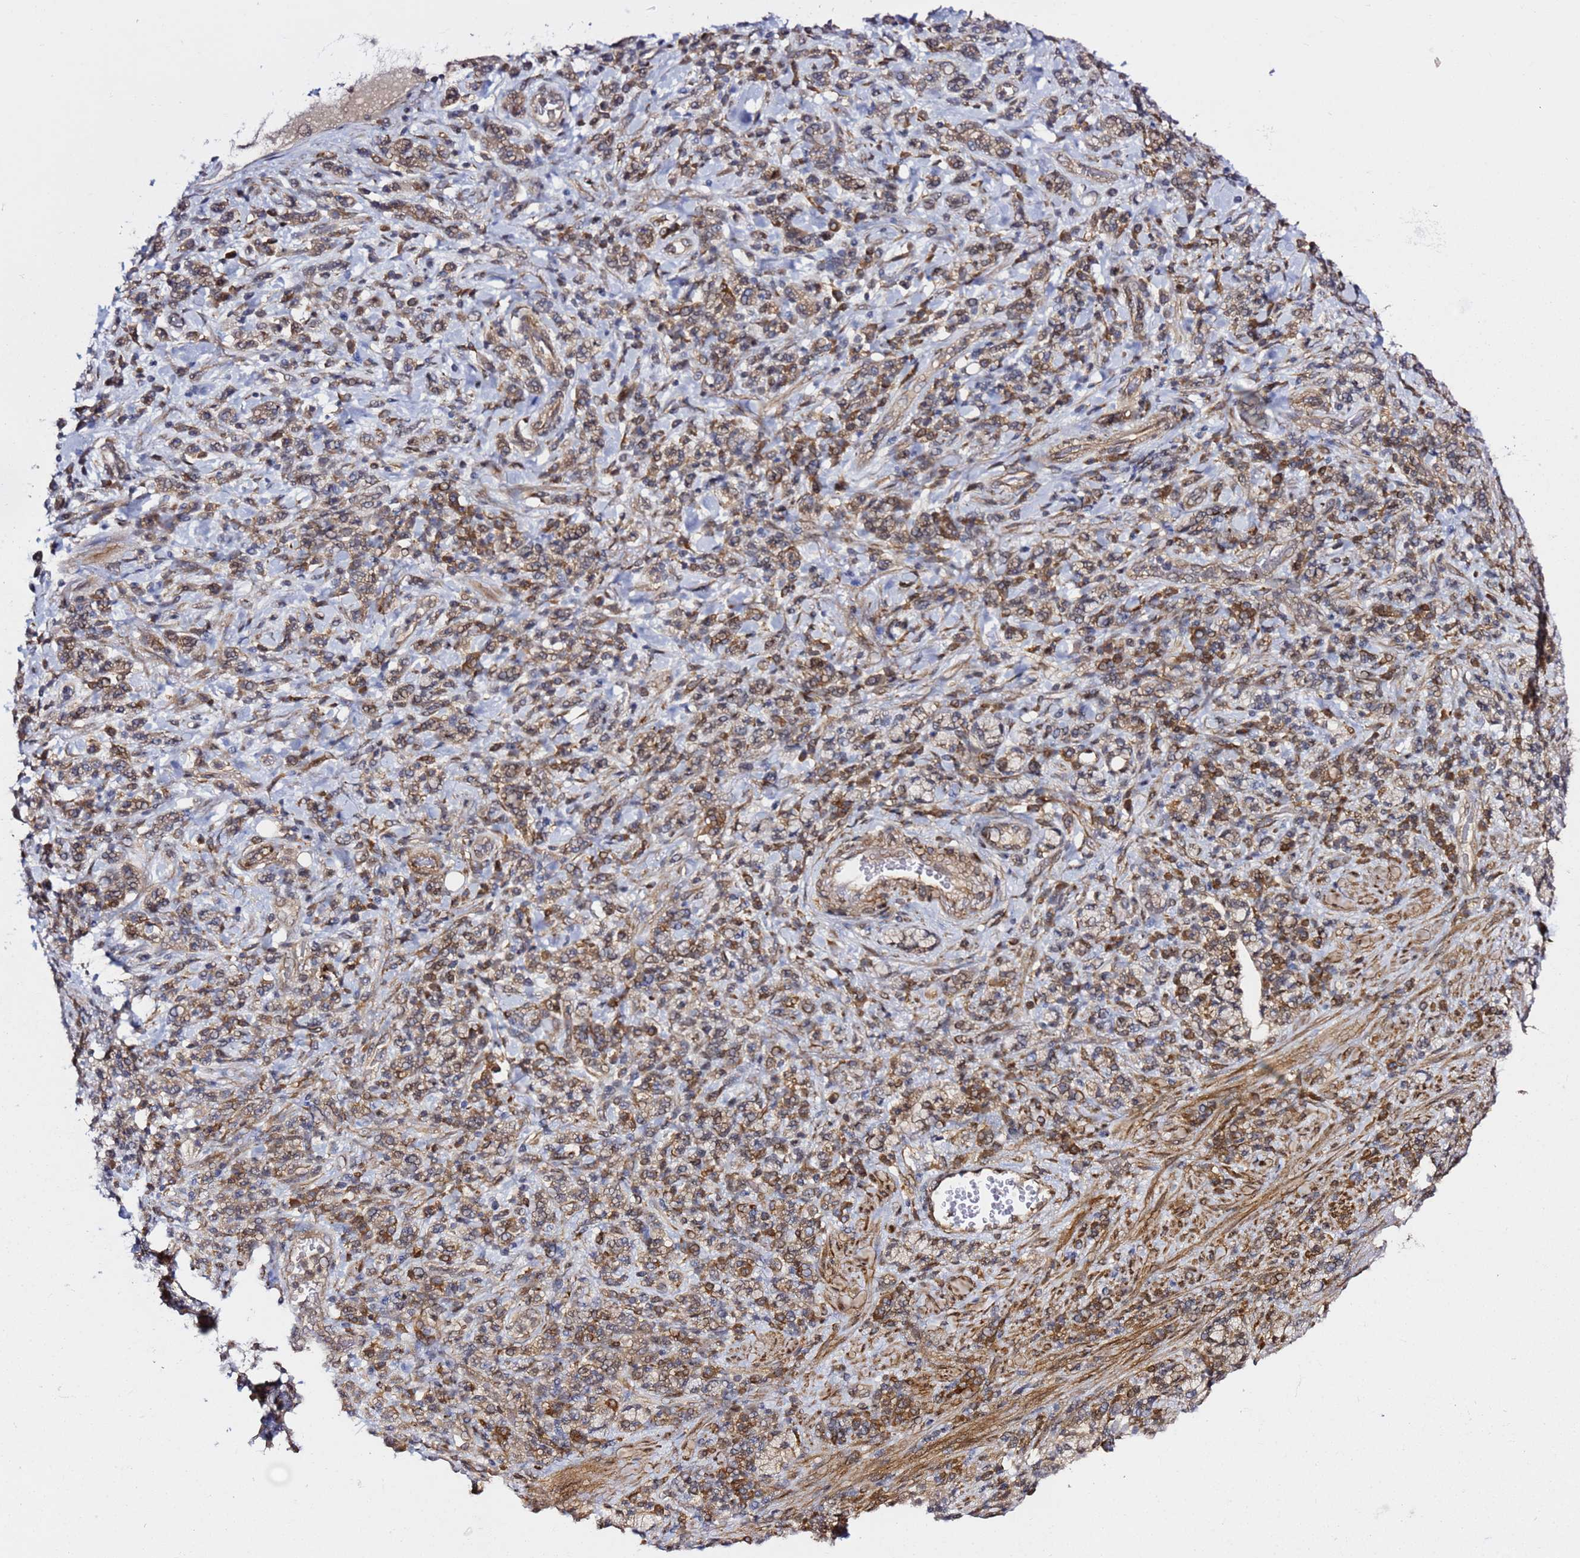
{"staining": {"intensity": "moderate", "quantity": ">75%", "location": "cytoplasmic/membranous"}, "tissue": "stomach cancer", "cell_type": "Tumor cells", "image_type": "cancer", "snomed": [{"axis": "morphology", "description": "Adenocarcinoma, NOS"}, {"axis": "topography", "description": "Stomach"}], "caption": "An image of adenocarcinoma (stomach) stained for a protein demonstrates moderate cytoplasmic/membranous brown staining in tumor cells.", "gene": "PRKAB2", "patient": {"sex": "male", "age": 77}}